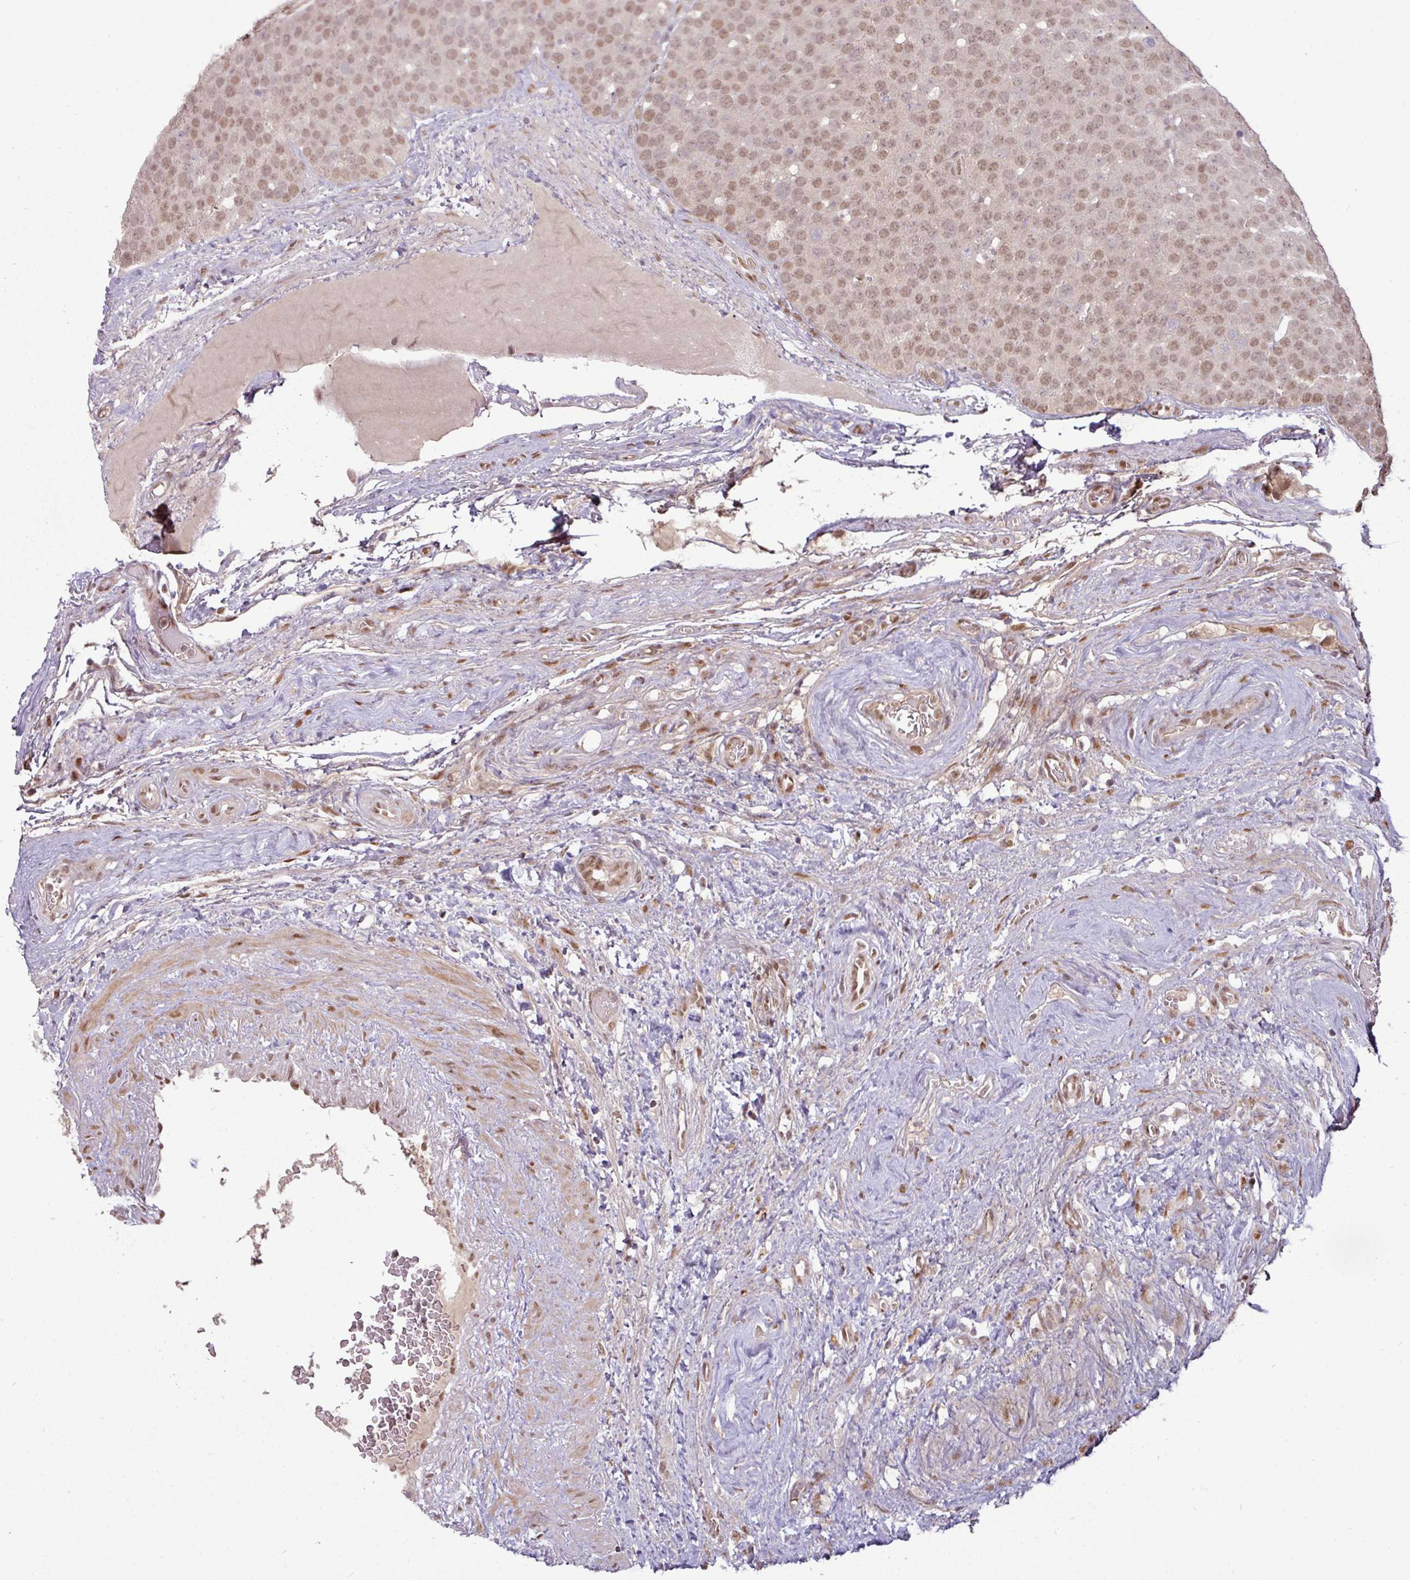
{"staining": {"intensity": "moderate", "quantity": ">75%", "location": "nuclear"}, "tissue": "testis cancer", "cell_type": "Tumor cells", "image_type": "cancer", "snomed": [{"axis": "morphology", "description": "Seminoma, NOS"}, {"axis": "topography", "description": "Testis"}], "caption": "A brown stain labels moderate nuclear expression of a protein in human testis seminoma tumor cells.", "gene": "CIC", "patient": {"sex": "male", "age": 71}}